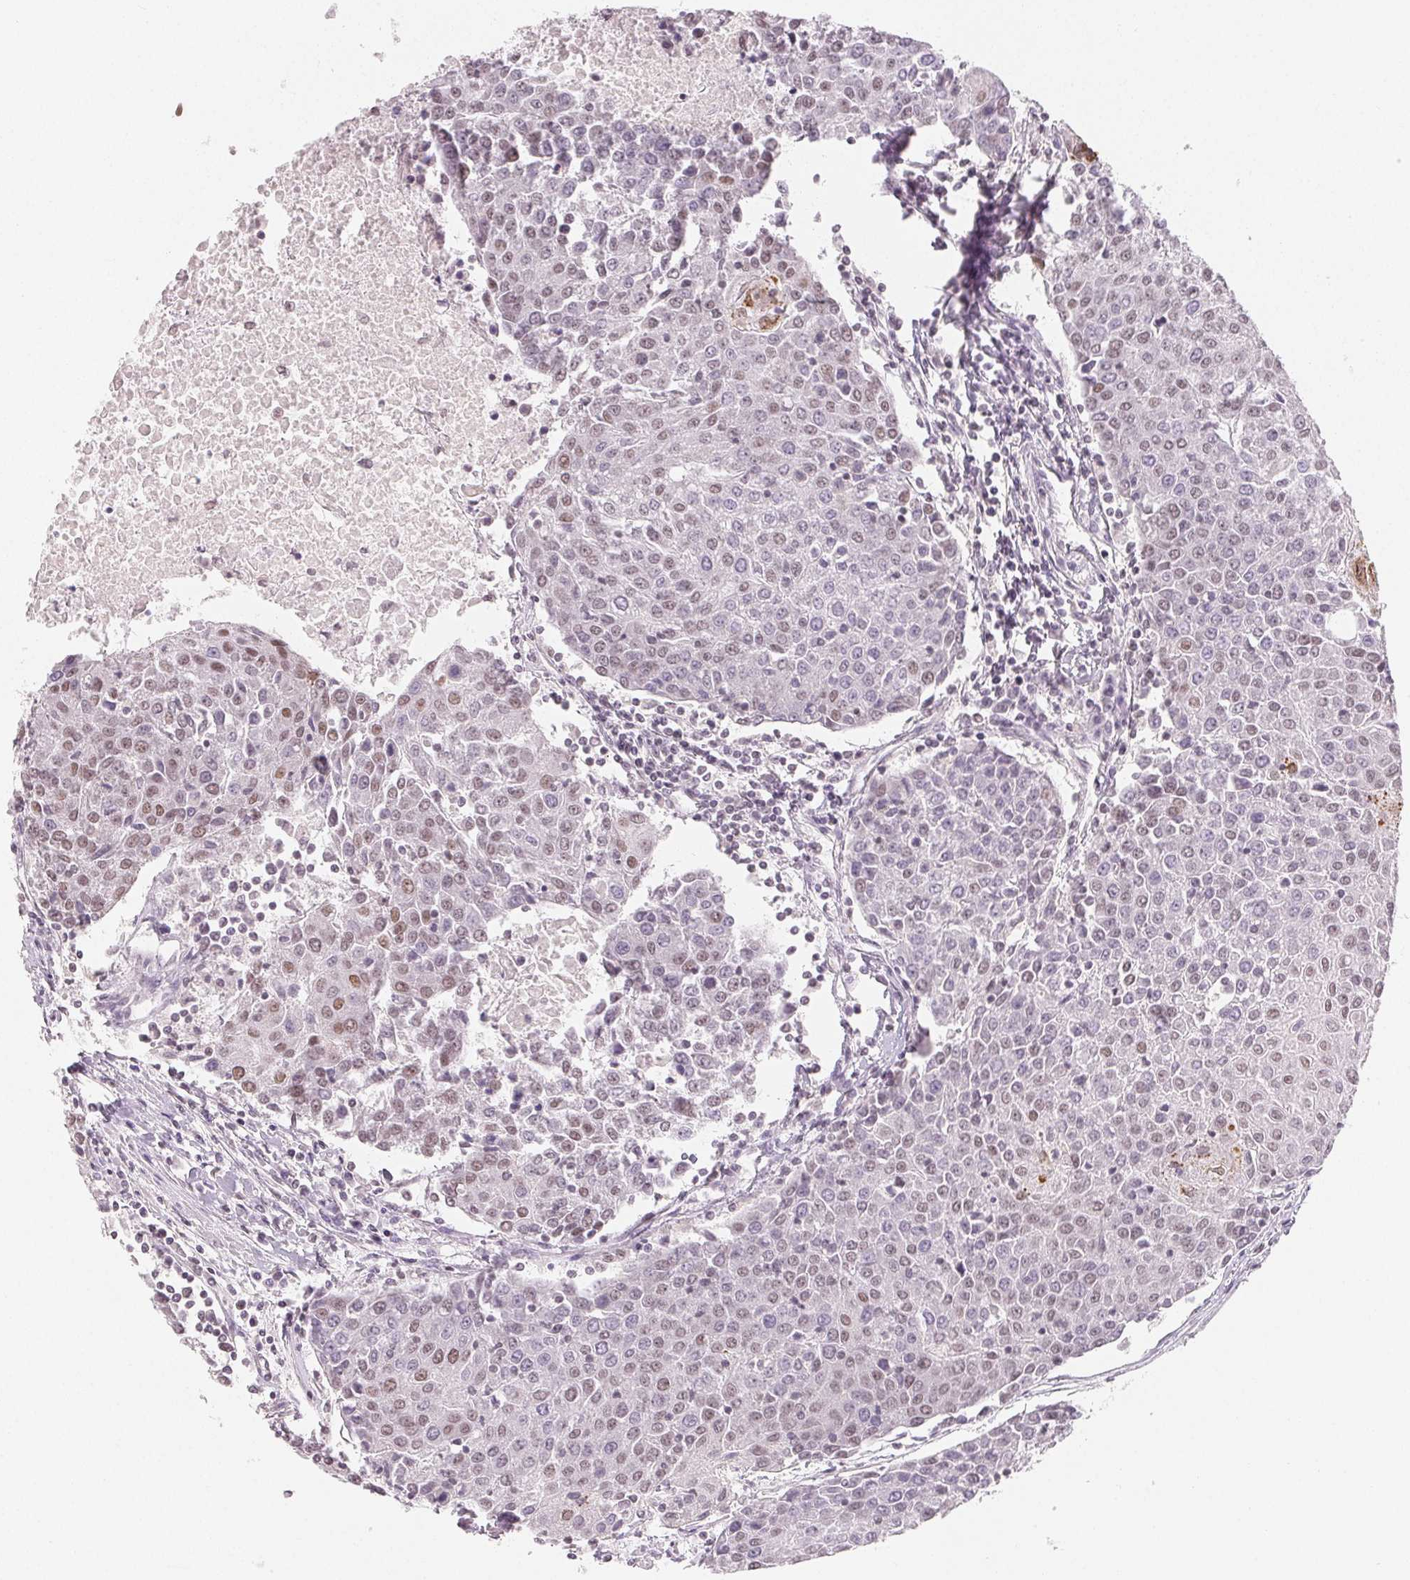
{"staining": {"intensity": "weak", "quantity": "<25%", "location": "nuclear"}, "tissue": "urothelial cancer", "cell_type": "Tumor cells", "image_type": "cancer", "snomed": [{"axis": "morphology", "description": "Urothelial carcinoma, High grade"}, {"axis": "topography", "description": "Urinary bladder"}], "caption": "An immunohistochemistry photomicrograph of high-grade urothelial carcinoma is shown. There is no staining in tumor cells of high-grade urothelial carcinoma.", "gene": "NXF3", "patient": {"sex": "female", "age": 85}}